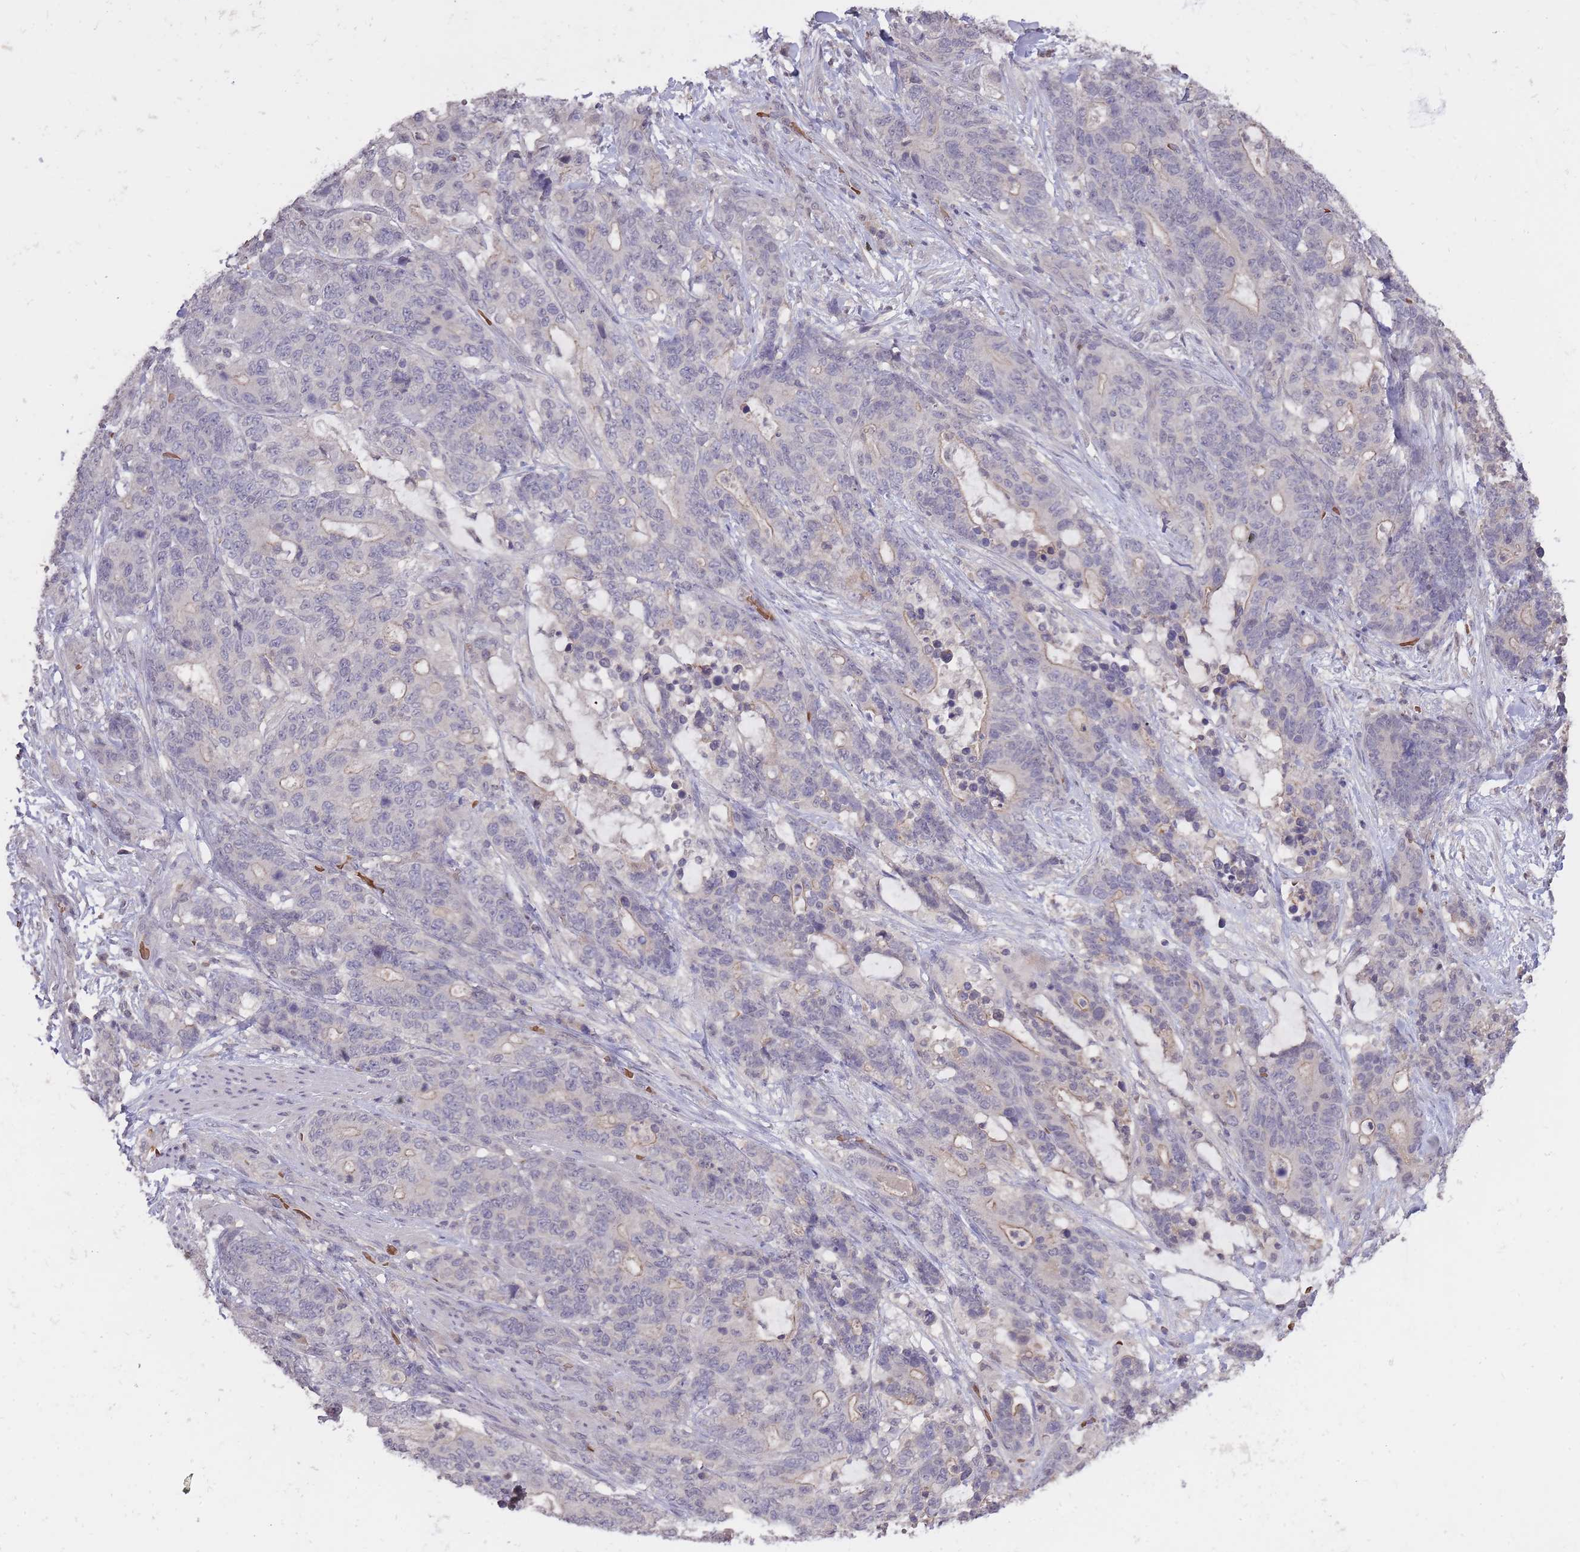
{"staining": {"intensity": "negative", "quantity": "none", "location": "none"}, "tissue": "stomach cancer", "cell_type": "Tumor cells", "image_type": "cancer", "snomed": [{"axis": "morphology", "description": "Normal tissue, NOS"}, {"axis": "morphology", "description": "Adenocarcinoma, NOS"}, {"axis": "topography", "description": "Stomach"}], "caption": "DAB immunohistochemical staining of human adenocarcinoma (stomach) shows no significant positivity in tumor cells. (DAB (3,3'-diaminobenzidine) immunohistochemistry, high magnification).", "gene": "ADCYAP1R1", "patient": {"sex": "female", "age": 64}}